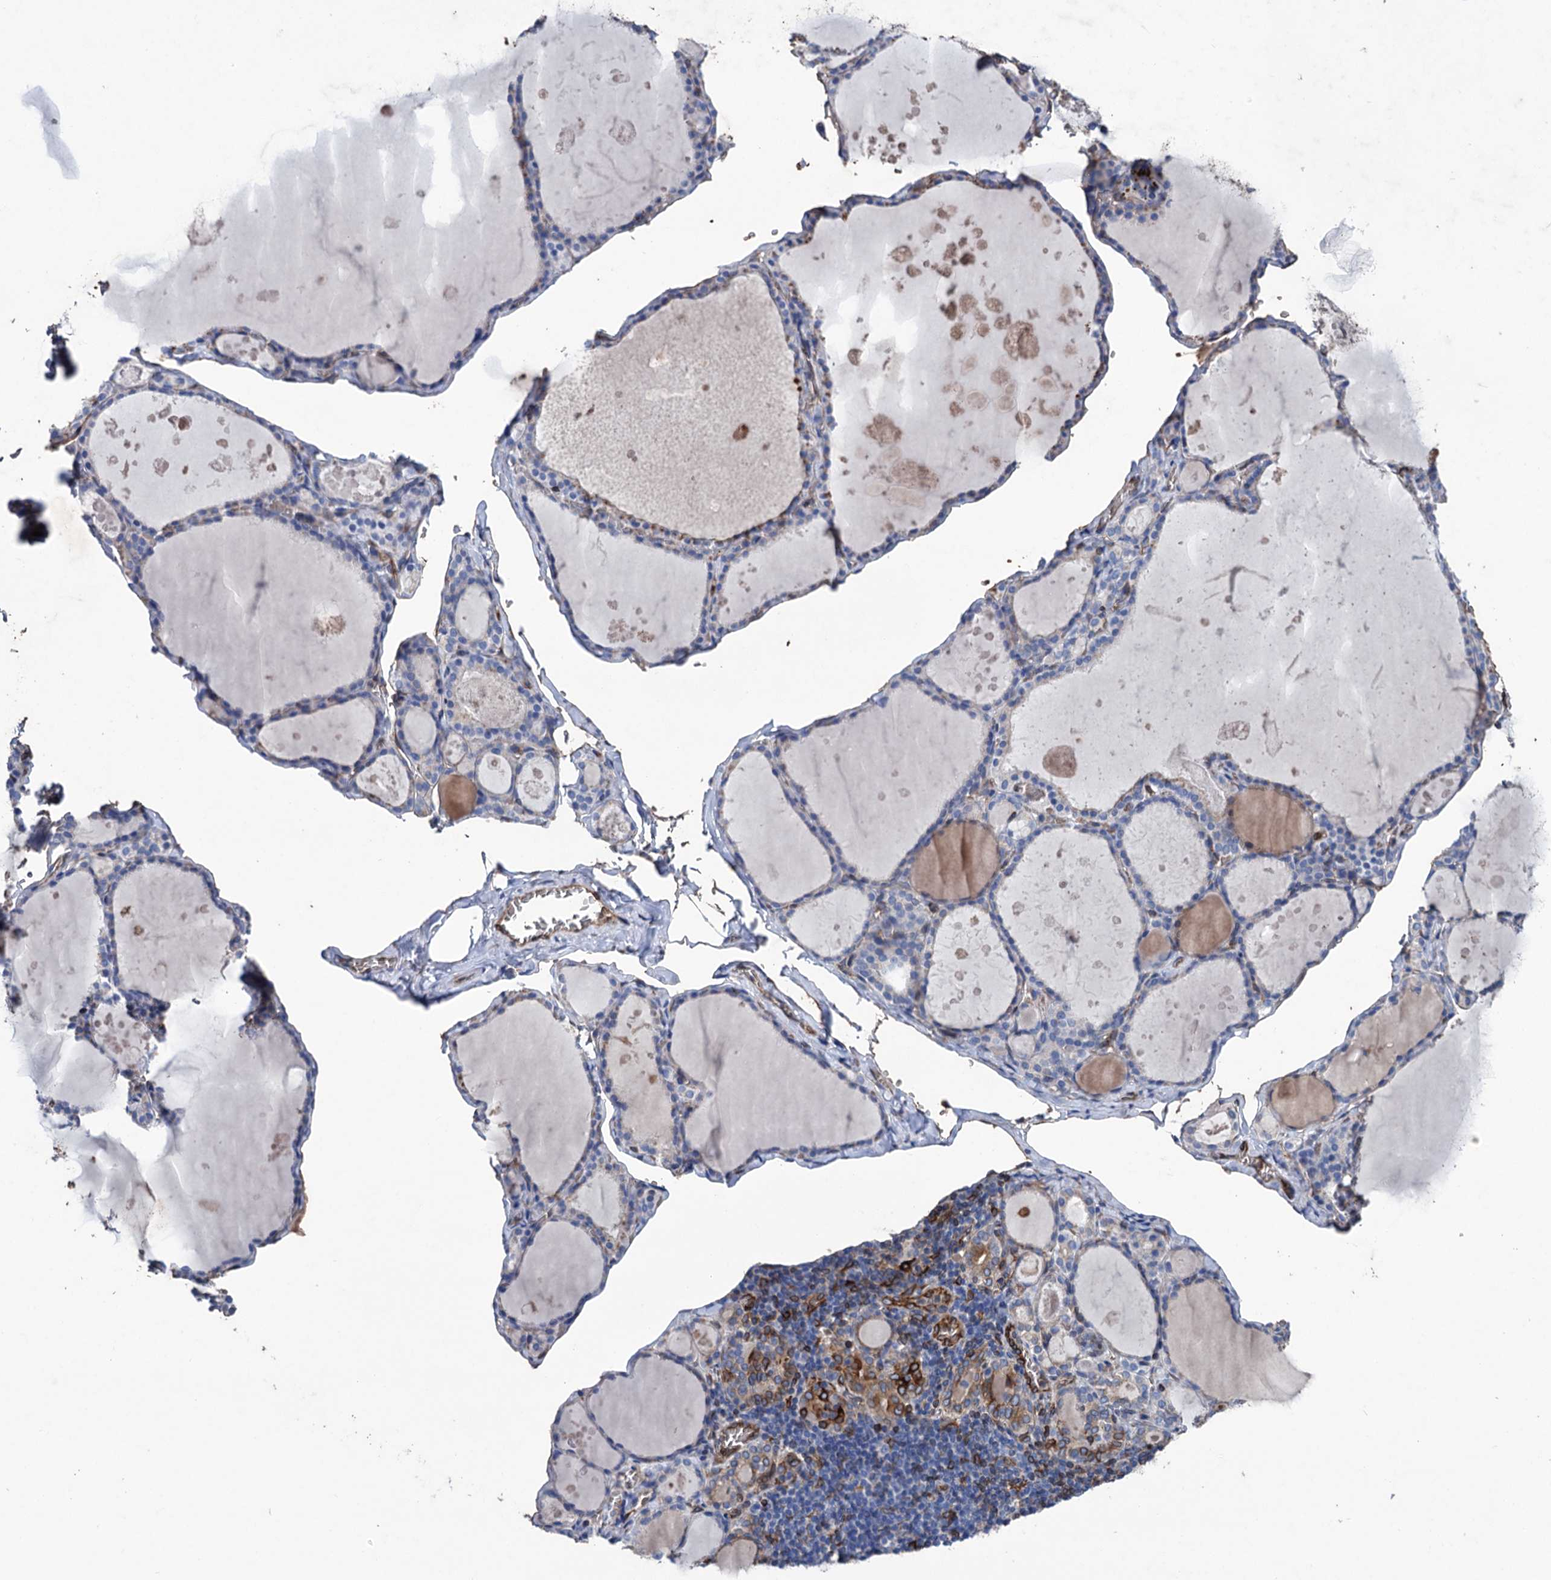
{"staining": {"intensity": "negative", "quantity": "none", "location": "none"}, "tissue": "thyroid gland", "cell_type": "Glandular cells", "image_type": "normal", "snomed": [{"axis": "morphology", "description": "Normal tissue, NOS"}, {"axis": "topography", "description": "Thyroid gland"}], "caption": "IHC image of normal human thyroid gland stained for a protein (brown), which demonstrates no expression in glandular cells.", "gene": "STING1", "patient": {"sex": "male", "age": 56}}